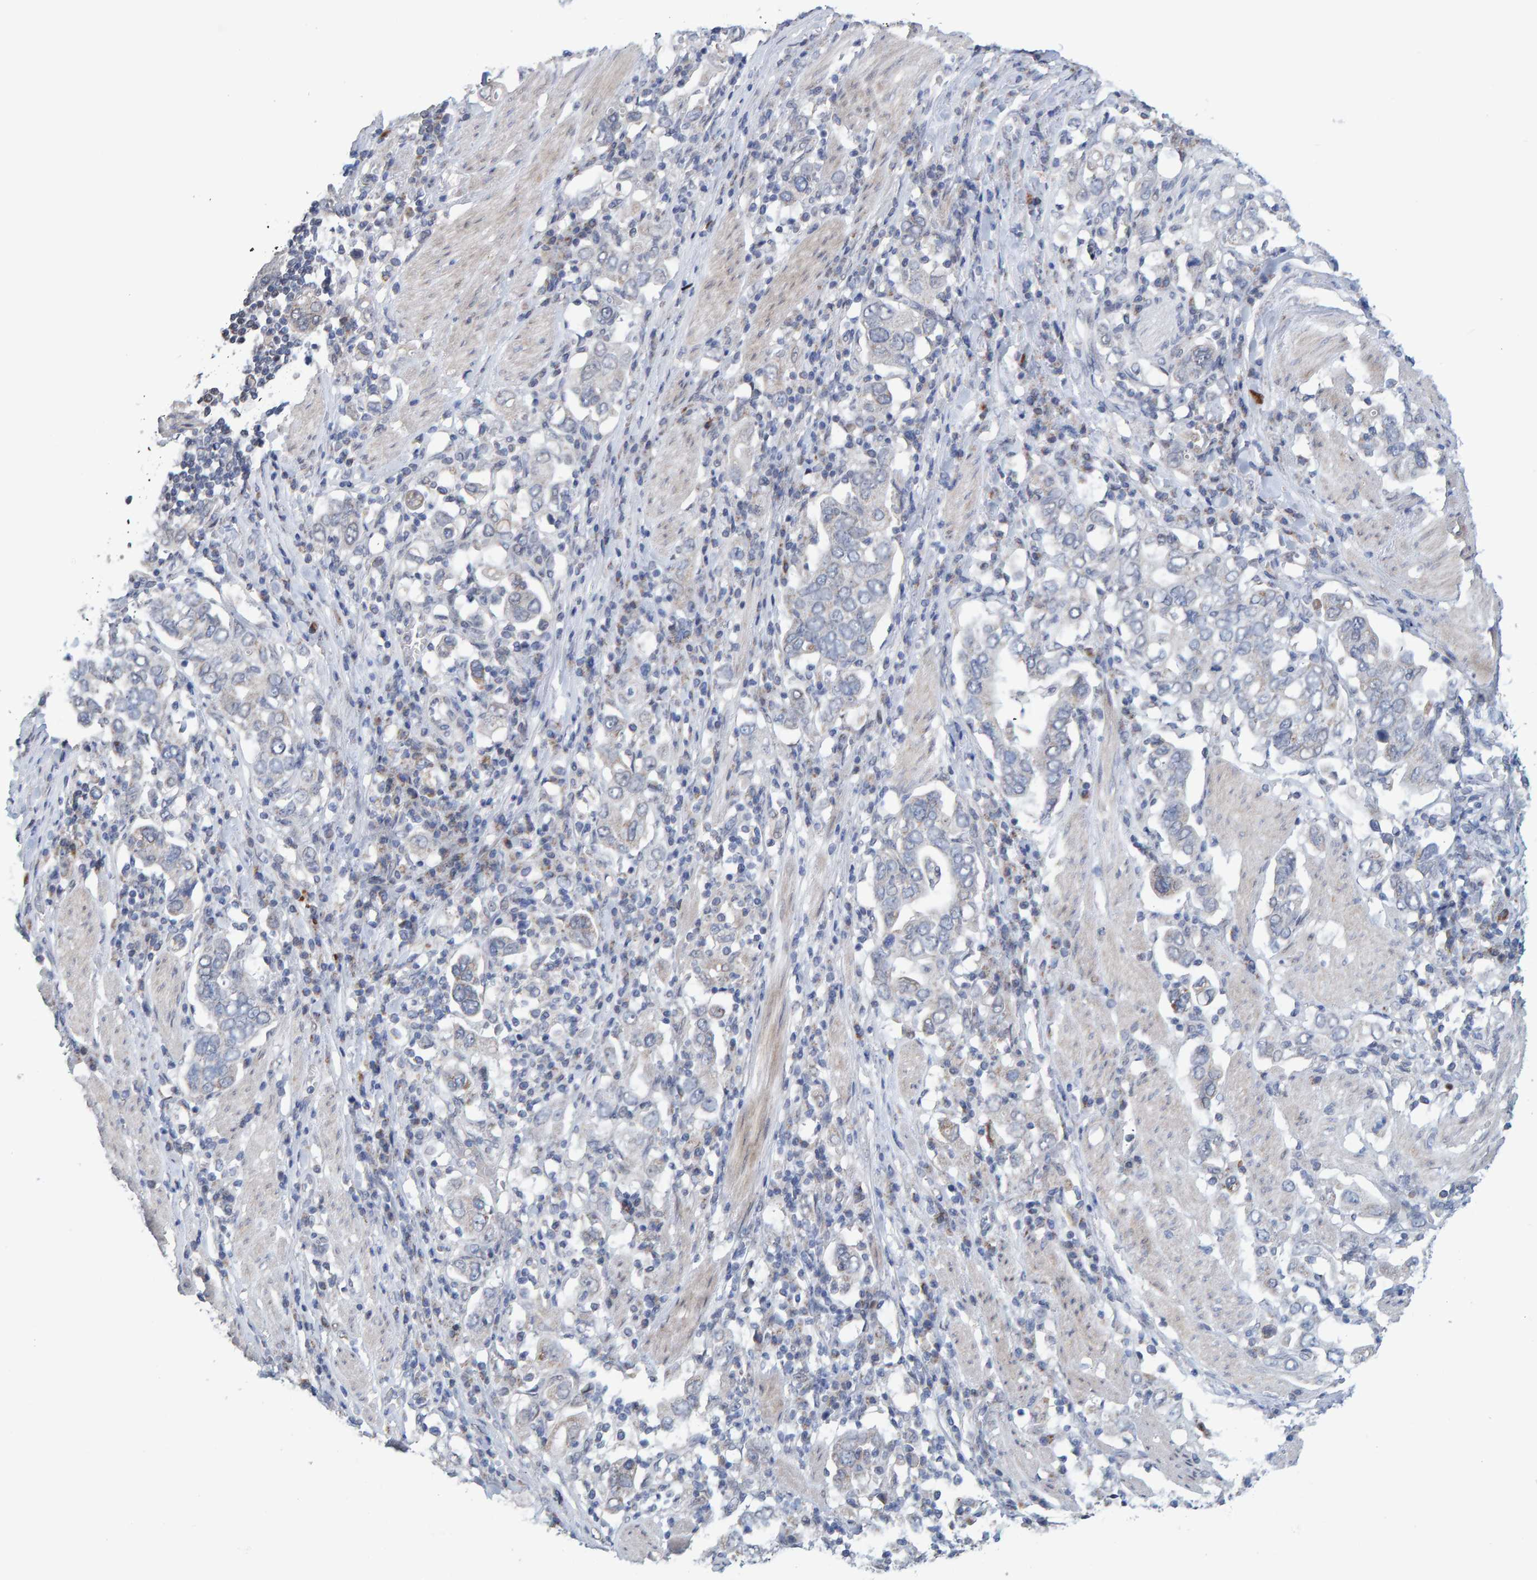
{"staining": {"intensity": "negative", "quantity": "none", "location": "none"}, "tissue": "stomach cancer", "cell_type": "Tumor cells", "image_type": "cancer", "snomed": [{"axis": "morphology", "description": "Adenocarcinoma, NOS"}, {"axis": "topography", "description": "Stomach, upper"}], "caption": "The photomicrograph demonstrates no significant staining in tumor cells of stomach cancer. (DAB IHC visualized using brightfield microscopy, high magnification).", "gene": "USP43", "patient": {"sex": "male", "age": 62}}